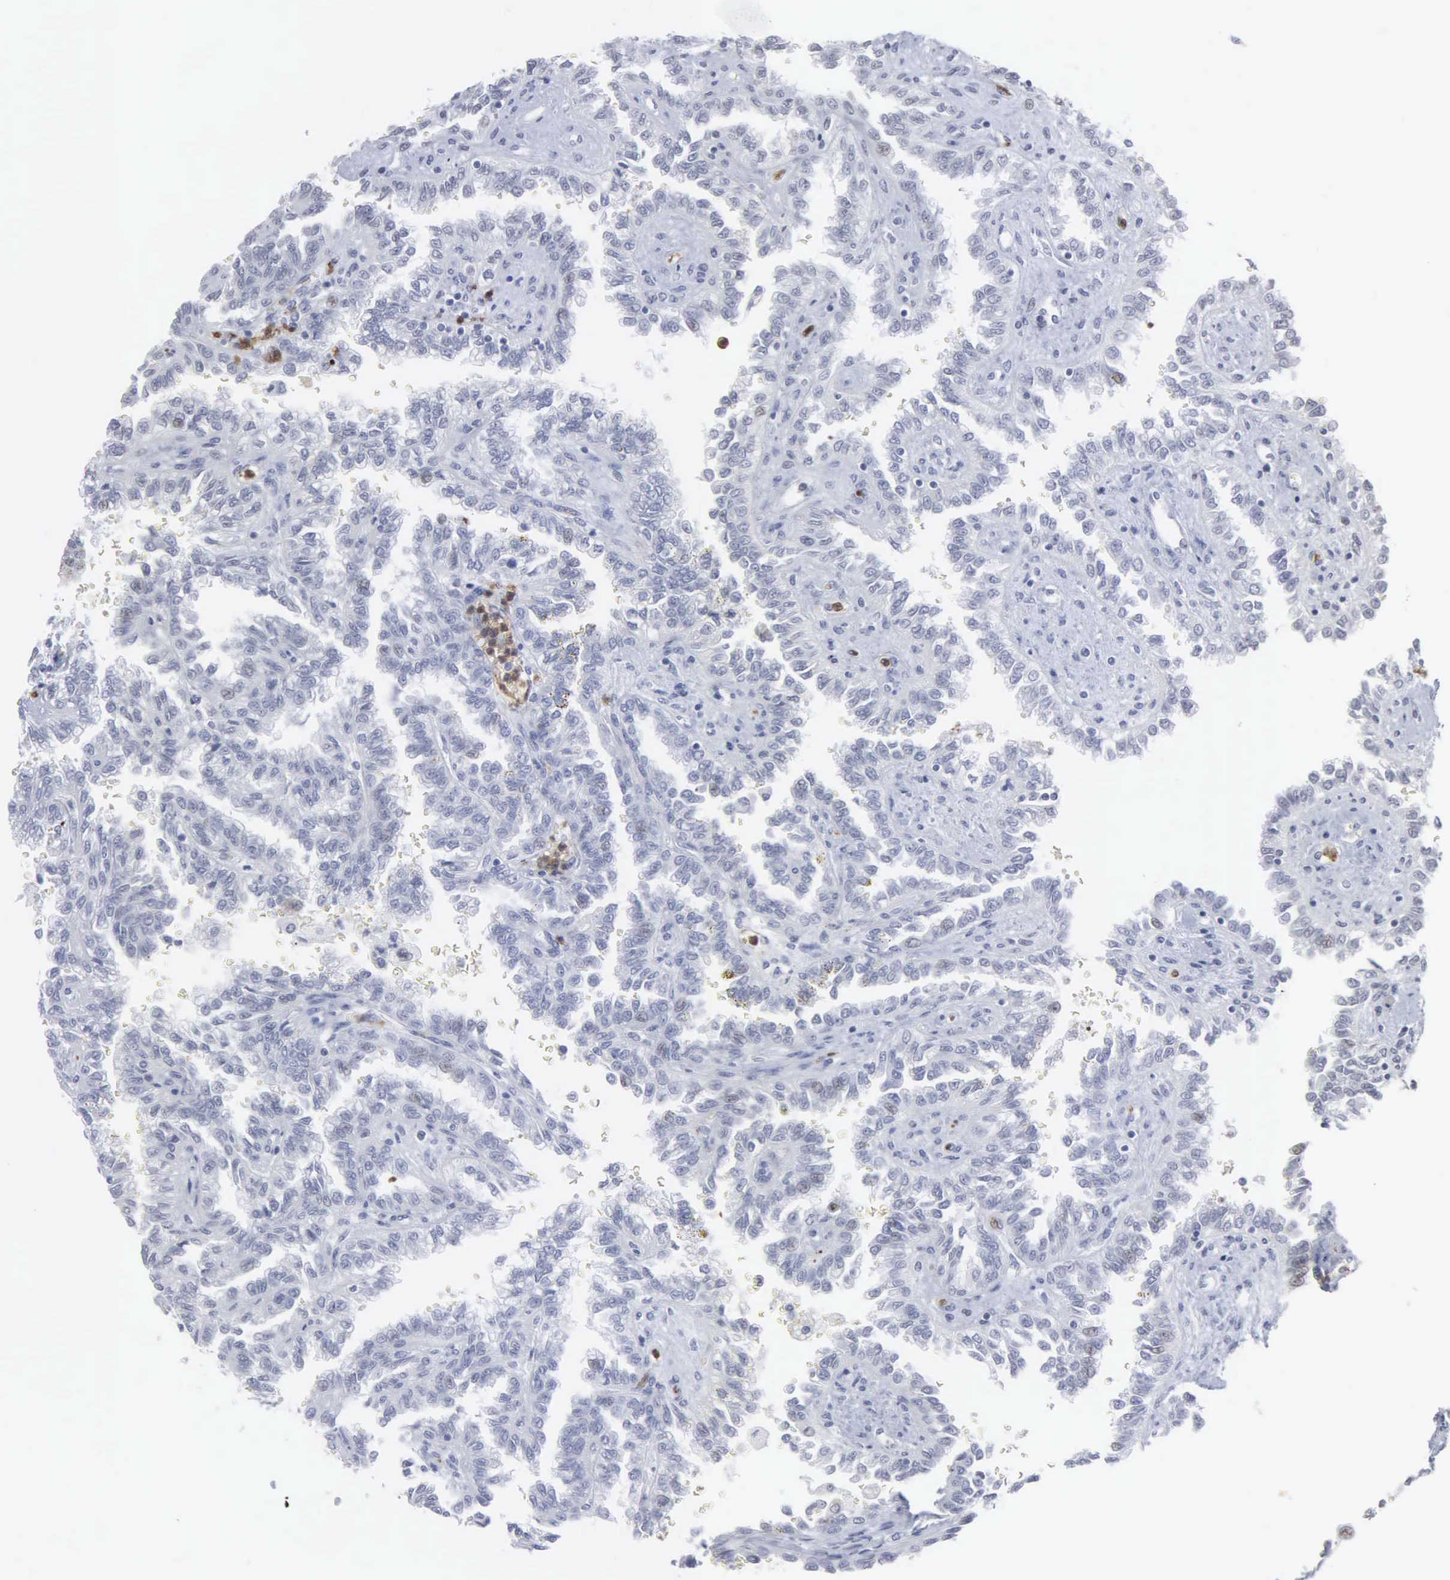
{"staining": {"intensity": "negative", "quantity": "none", "location": "none"}, "tissue": "renal cancer", "cell_type": "Tumor cells", "image_type": "cancer", "snomed": [{"axis": "morphology", "description": "Inflammation, NOS"}, {"axis": "morphology", "description": "Adenocarcinoma, NOS"}, {"axis": "topography", "description": "Kidney"}], "caption": "Adenocarcinoma (renal) stained for a protein using IHC exhibits no expression tumor cells.", "gene": "SPIN3", "patient": {"sex": "male", "age": 68}}